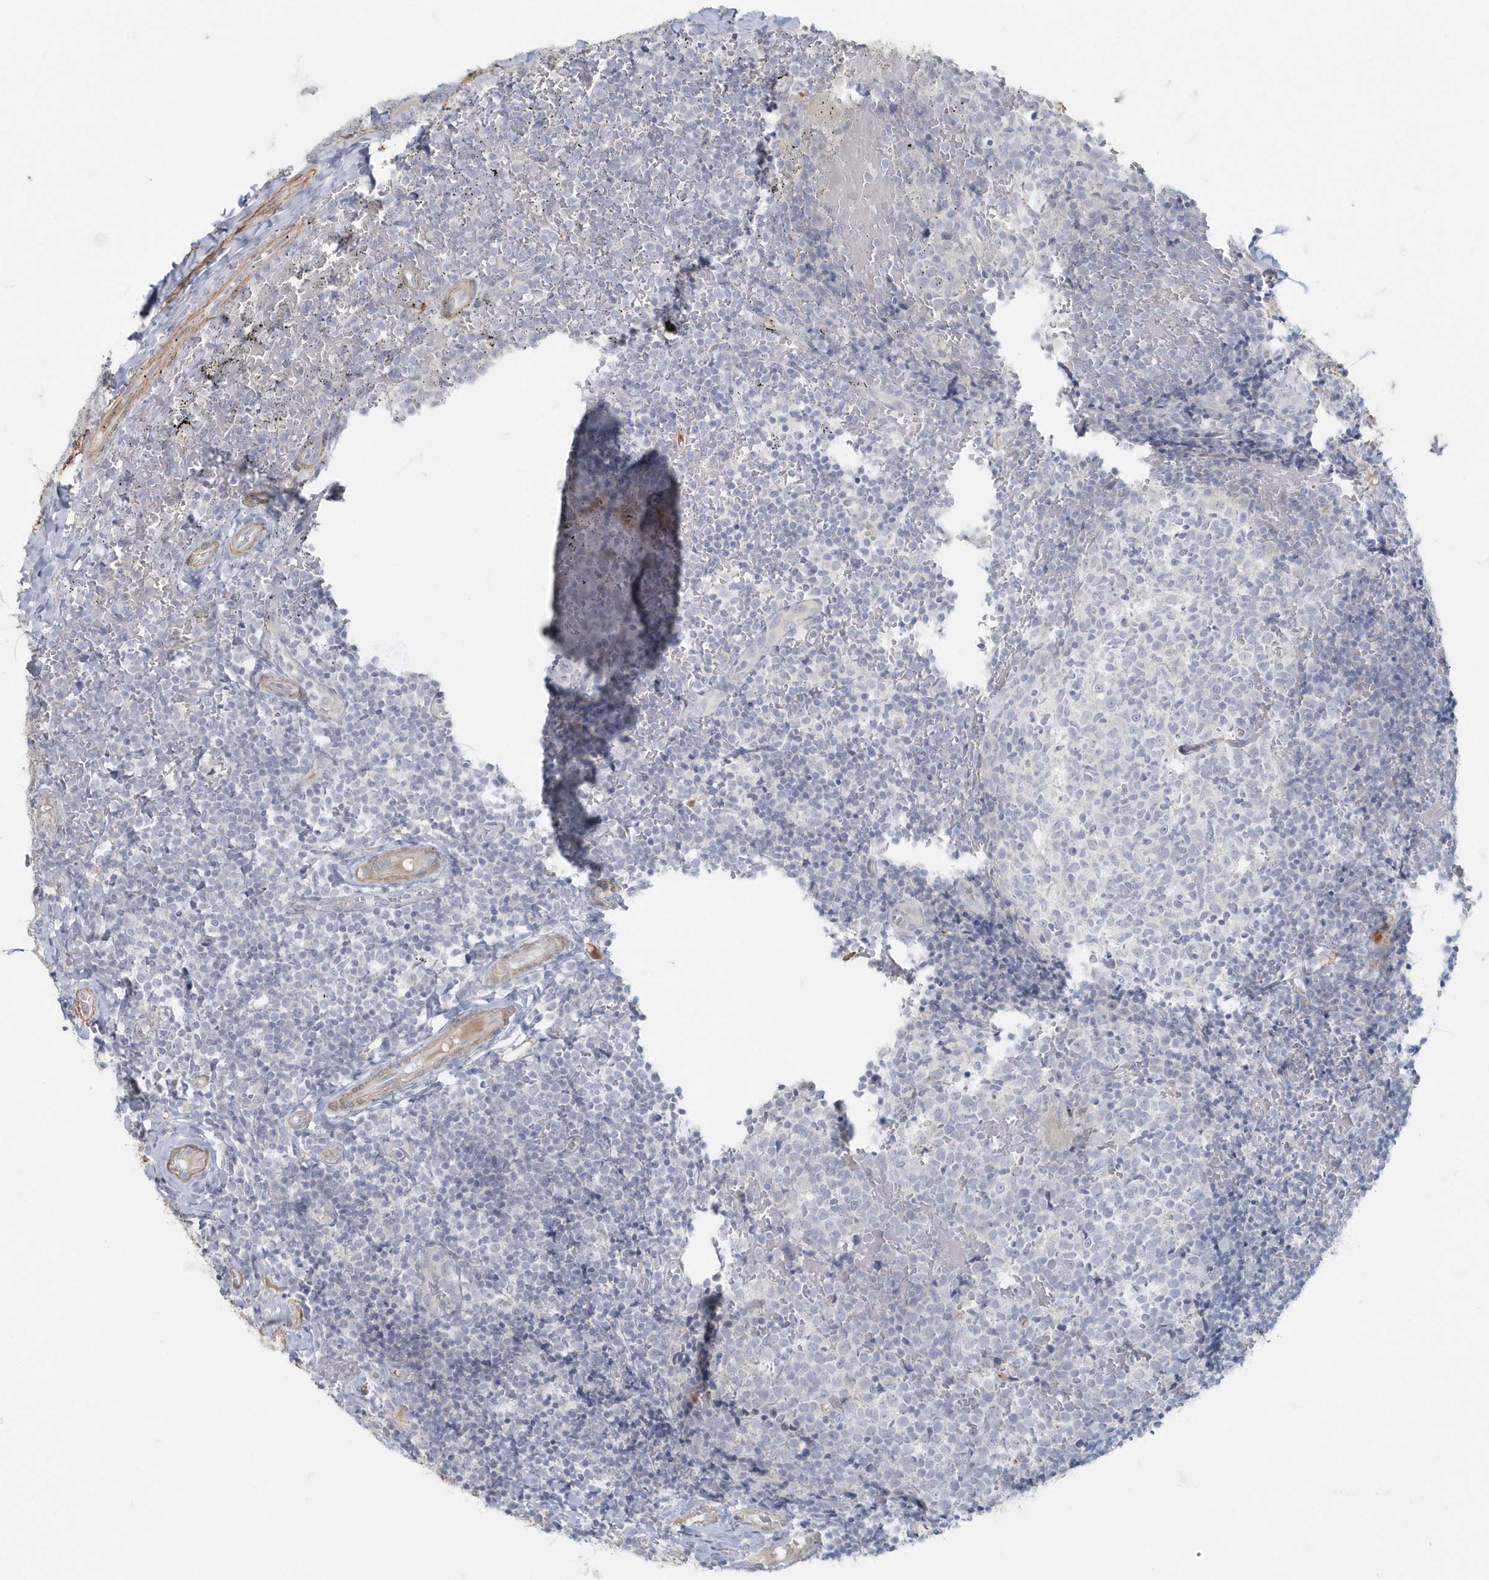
{"staining": {"intensity": "negative", "quantity": "none", "location": "none"}, "tissue": "tonsil", "cell_type": "Germinal center cells", "image_type": "normal", "snomed": [{"axis": "morphology", "description": "Normal tissue, NOS"}, {"axis": "topography", "description": "Tonsil"}], "caption": "Germinal center cells show no significant protein expression in unremarkable tonsil. (DAB immunohistochemistry visualized using brightfield microscopy, high magnification).", "gene": "MYOT", "patient": {"sex": "female", "age": 19}}